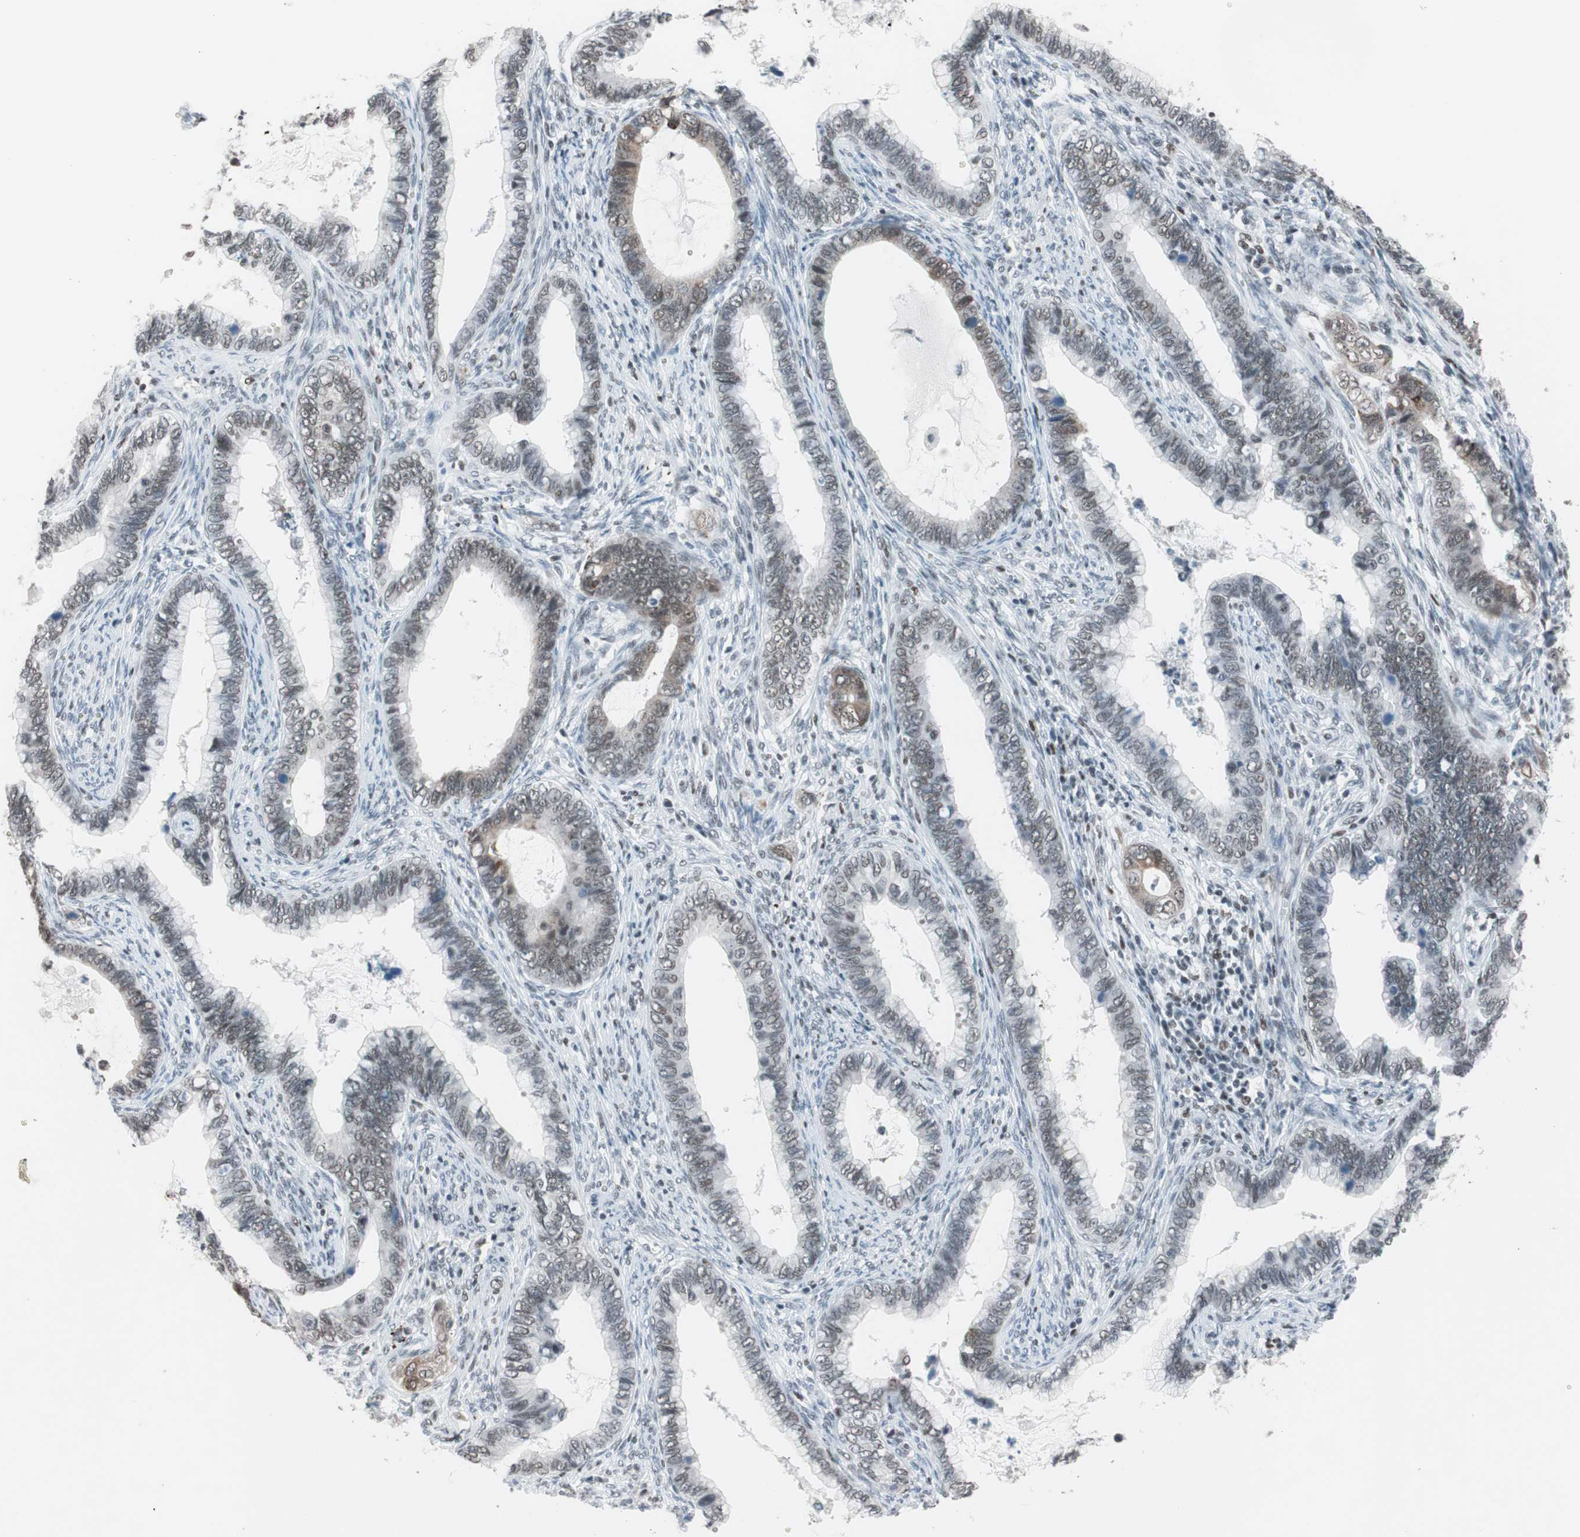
{"staining": {"intensity": "moderate", "quantity": ">75%", "location": "nuclear"}, "tissue": "cervical cancer", "cell_type": "Tumor cells", "image_type": "cancer", "snomed": [{"axis": "morphology", "description": "Adenocarcinoma, NOS"}, {"axis": "topography", "description": "Cervix"}], "caption": "Human cervical adenocarcinoma stained with a brown dye displays moderate nuclear positive positivity in about >75% of tumor cells.", "gene": "ARID1A", "patient": {"sex": "female", "age": 44}}